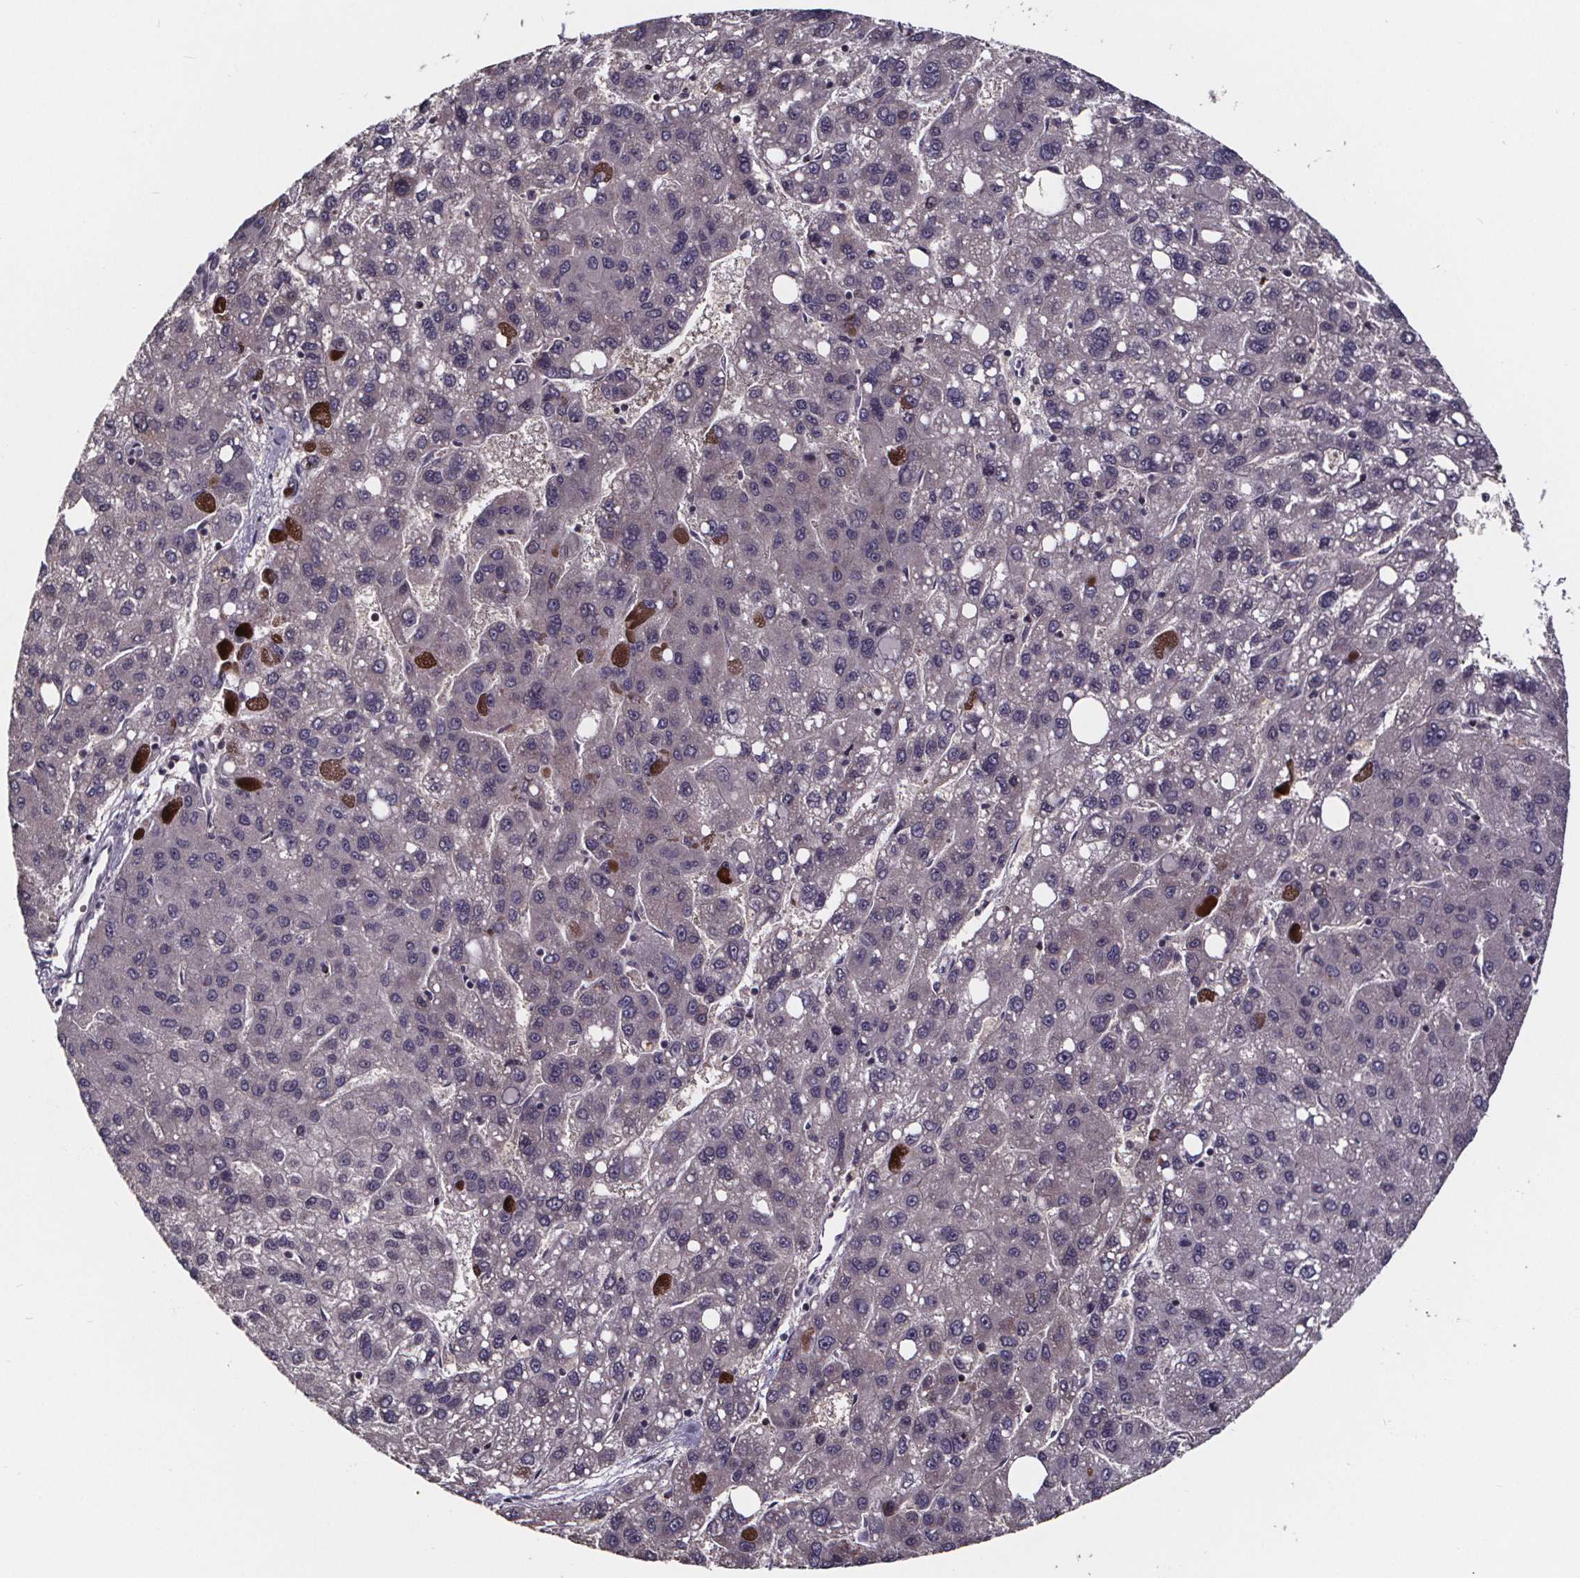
{"staining": {"intensity": "negative", "quantity": "none", "location": "none"}, "tissue": "liver cancer", "cell_type": "Tumor cells", "image_type": "cancer", "snomed": [{"axis": "morphology", "description": "Carcinoma, Hepatocellular, NOS"}, {"axis": "topography", "description": "Liver"}], "caption": "Image shows no protein expression in tumor cells of hepatocellular carcinoma (liver) tissue.", "gene": "SMIM1", "patient": {"sex": "female", "age": 82}}